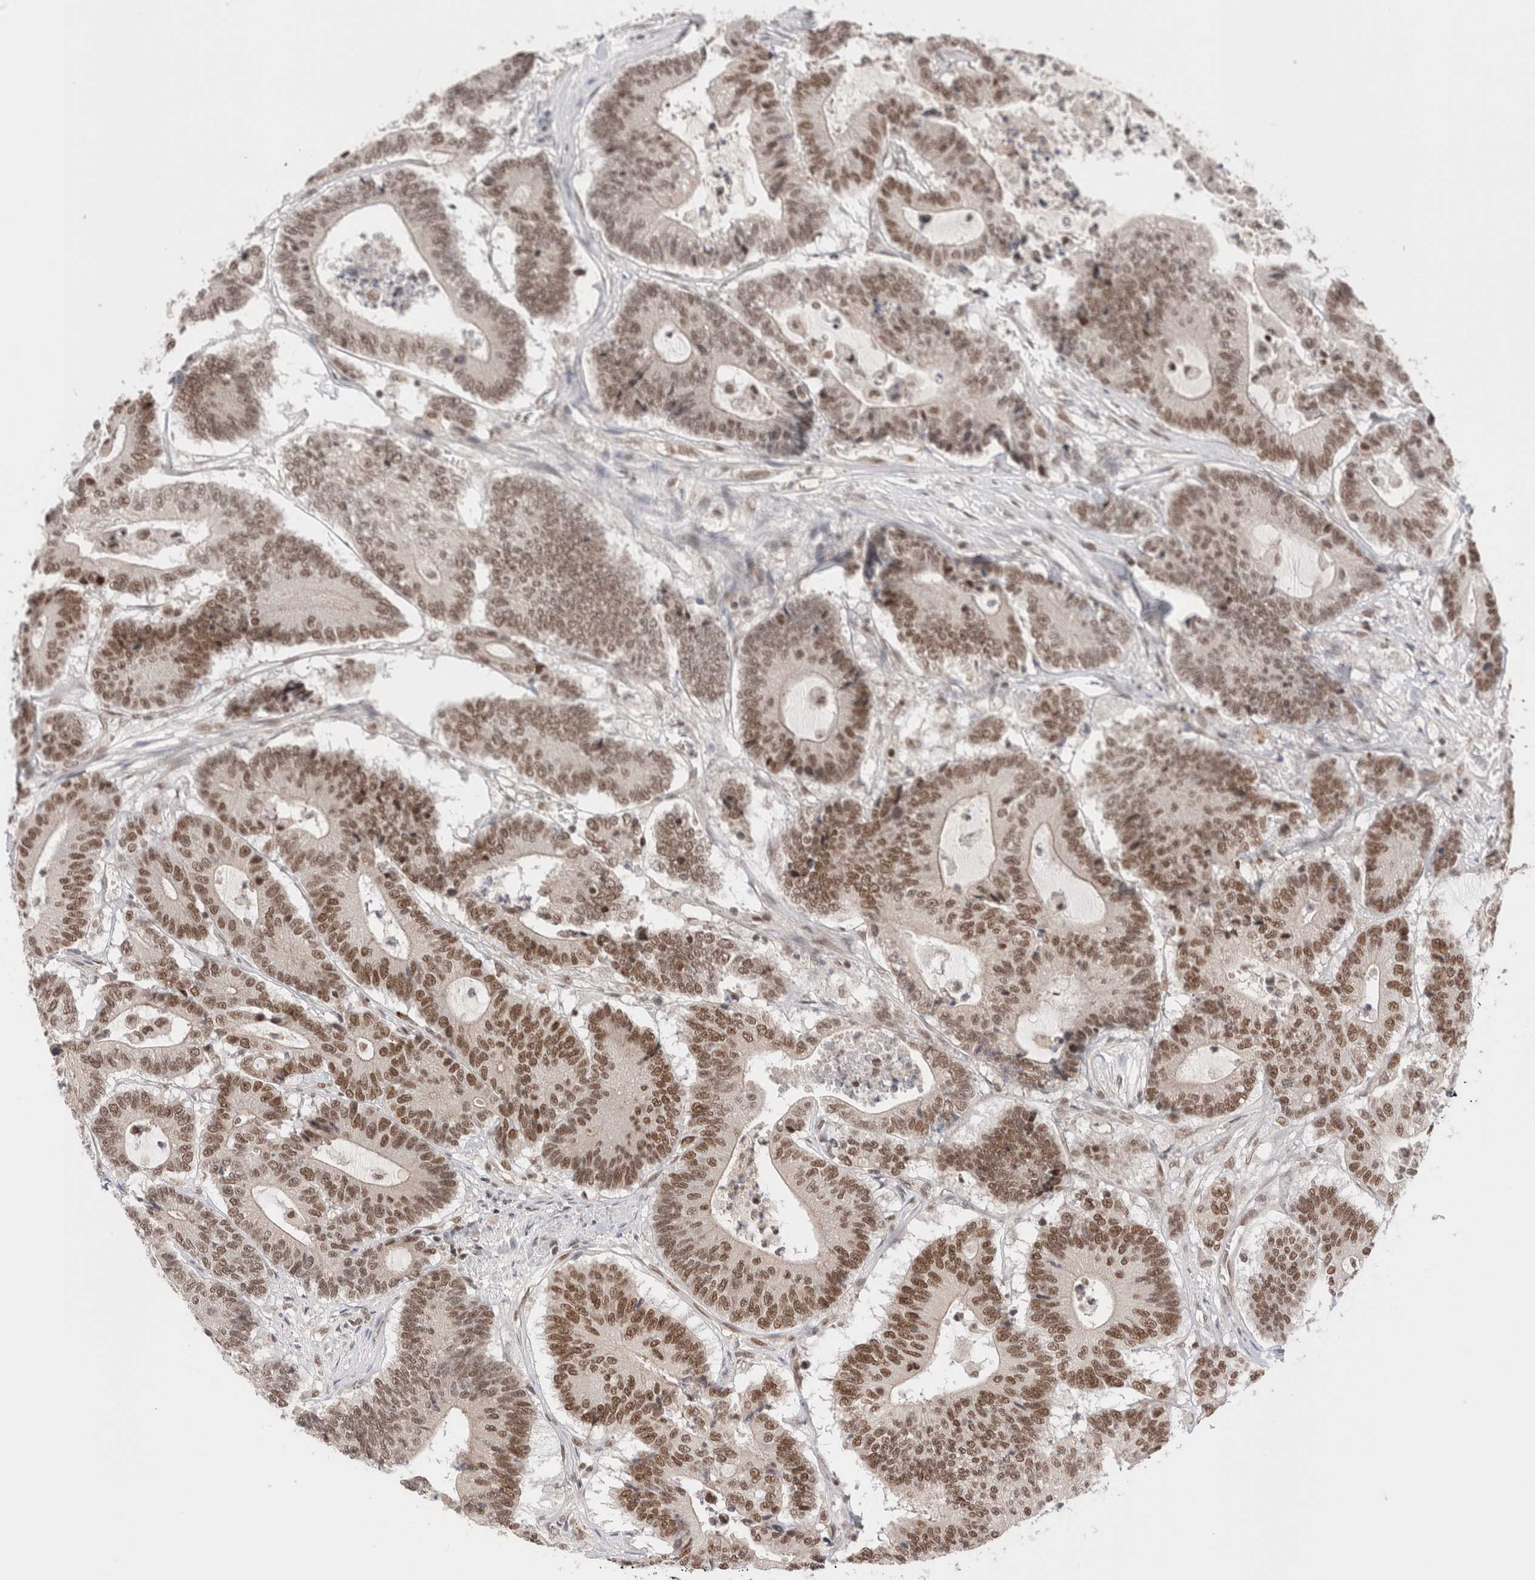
{"staining": {"intensity": "moderate", "quantity": ">75%", "location": "nuclear"}, "tissue": "colorectal cancer", "cell_type": "Tumor cells", "image_type": "cancer", "snomed": [{"axis": "morphology", "description": "Adenocarcinoma, NOS"}, {"axis": "topography", "description": "Colon"}], "caption": "Moderate nuclear positivity is identified in about >75% of tumor cells in adenocarcinoma (colorectal). Nuclei are stained in blue.", "gene": "GATAD2A", "patient": {"sex": "female", "age": 84}}